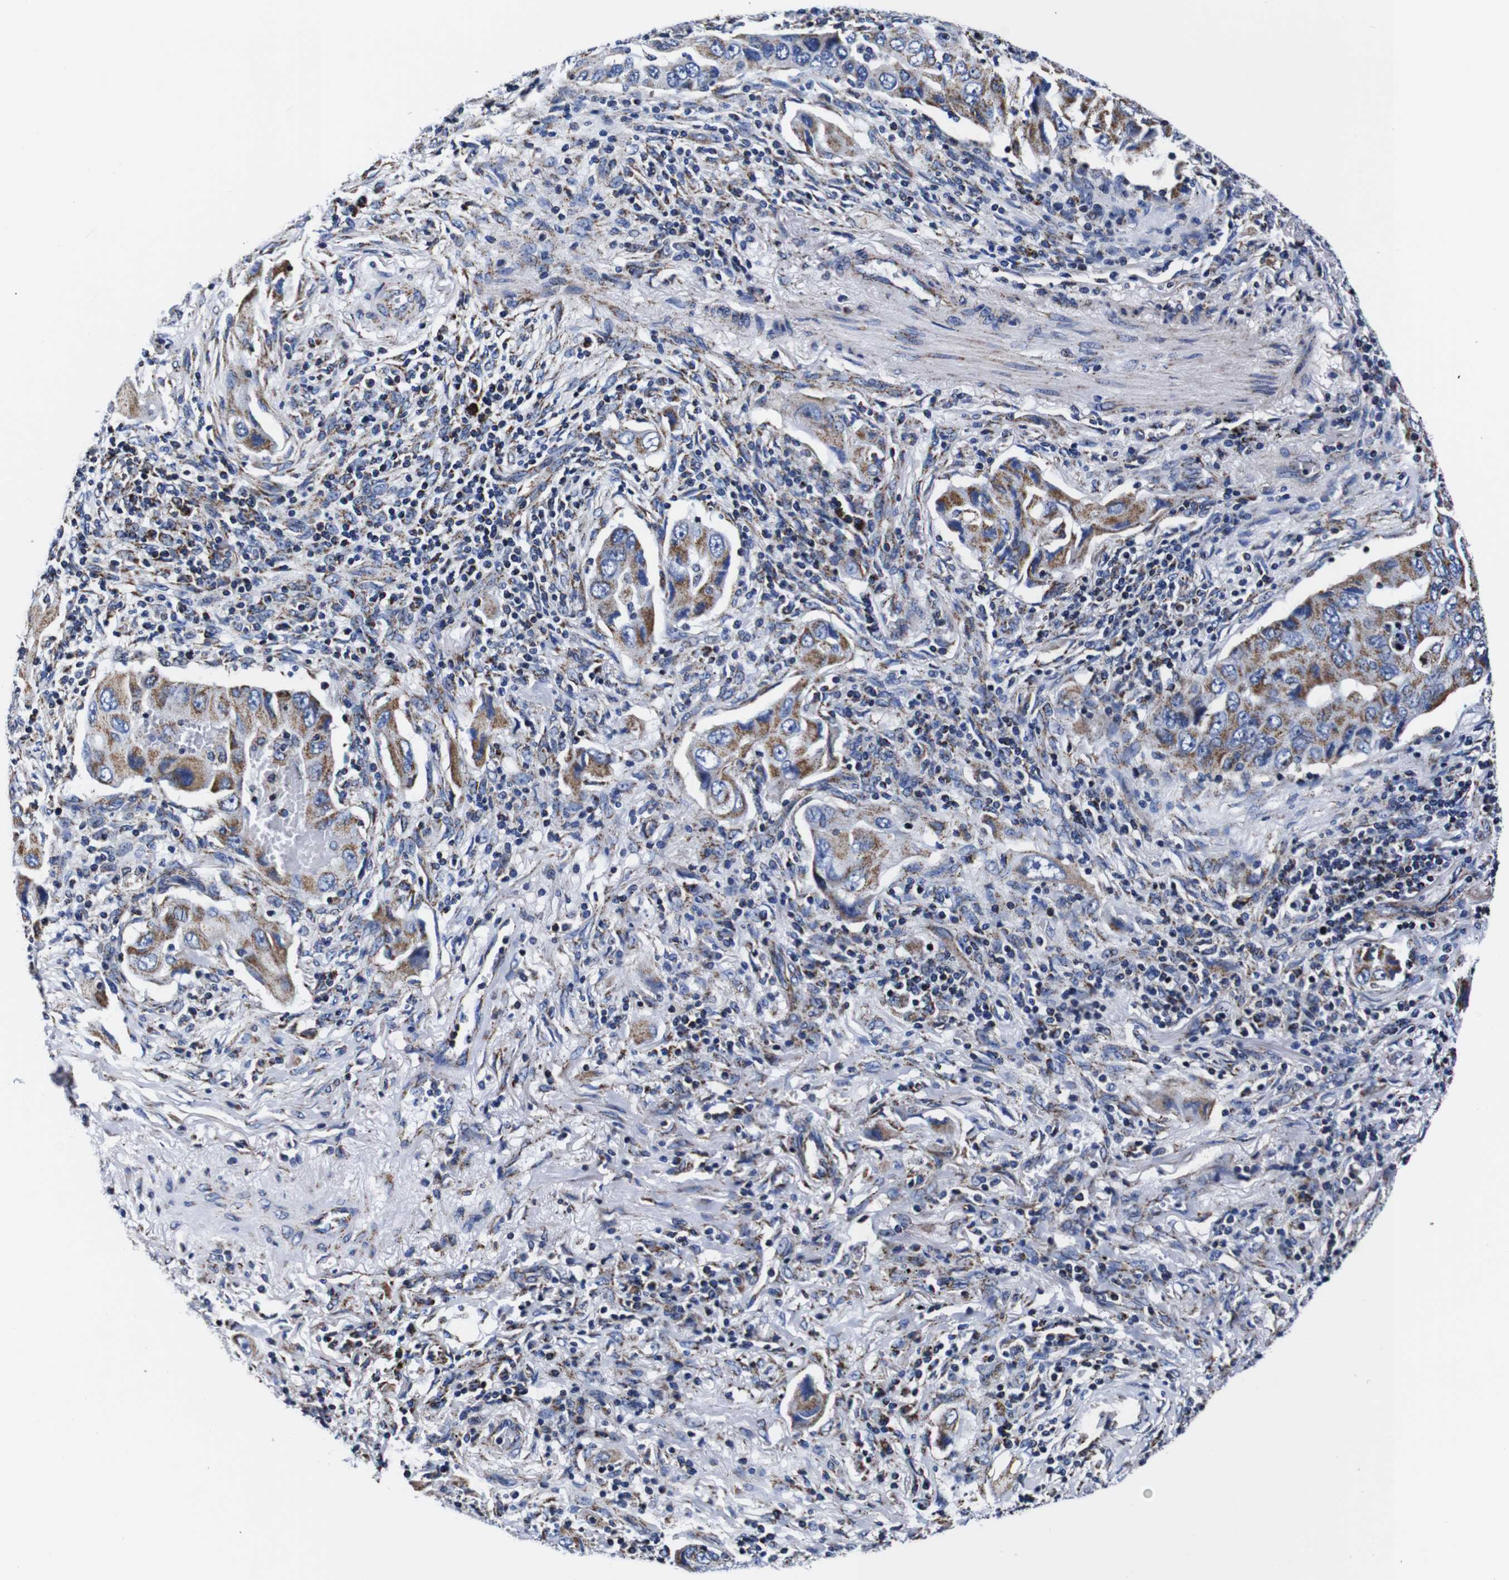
{"staining": {"intensity": "moderate", "quantity": ">75%", "location": "cytoplasmic/membranous"}, "tissue": "lung cancer", "cell_type": "Tumor cells", "image_type": "cancer", "snomed": [{"axis": "morphology", "description": "Adenocarcinoma, NOS"}, {"axis": "topography", "description": "Lung"}], "caption": "Lung cancer (adenocarcinoma) stained for a protein (brown) demonstrates moderate cytoplasmic/membranous positive expression in approximately >75% of tumor cells.", "gene": "FKBP9", "patient": {"sex": "female", "age": 65}}